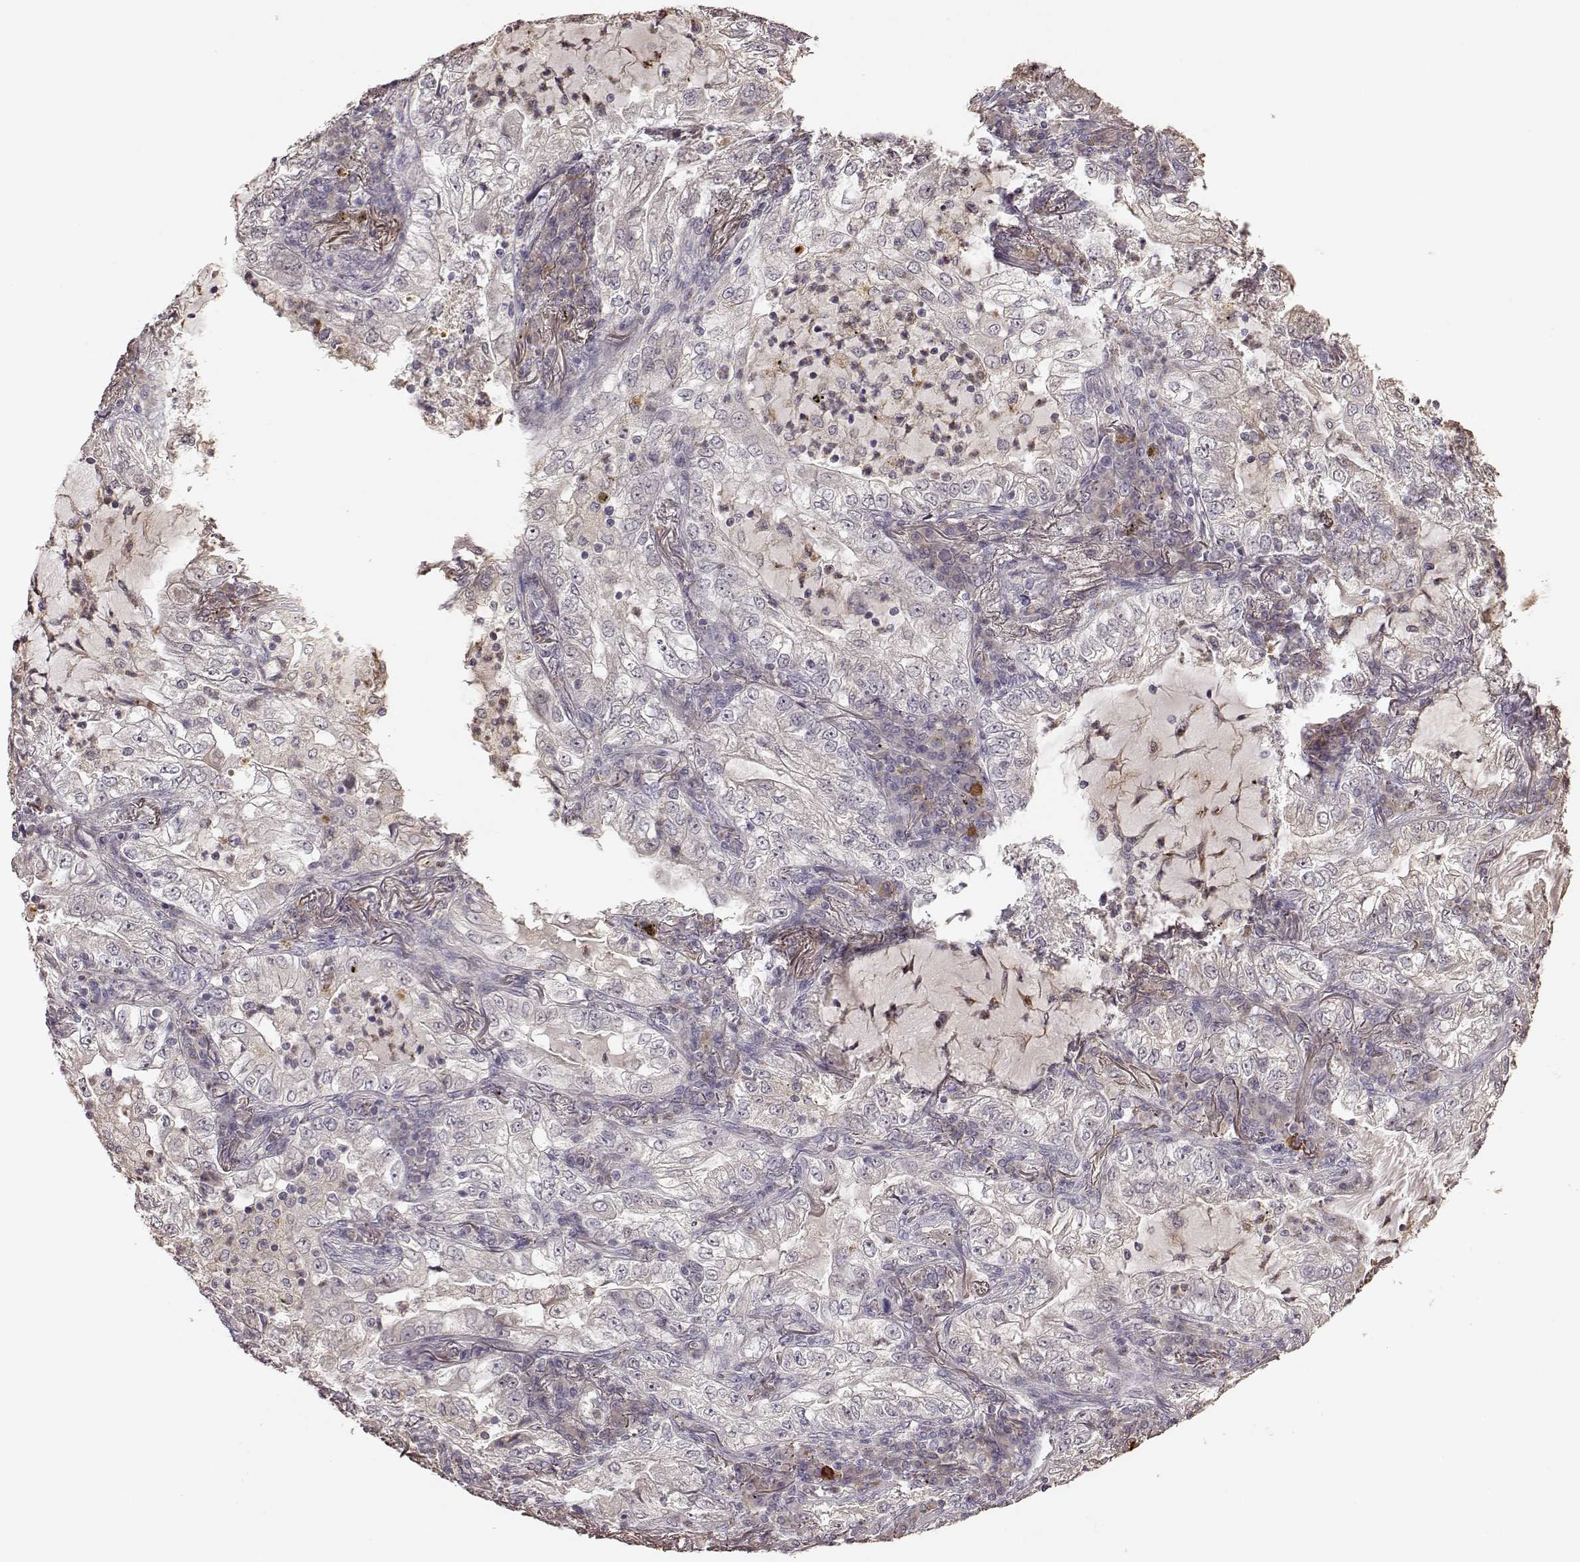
{"staining": {"intensity": "negative", "quantity": "none", "location": "none"}, "tissue": "lung cancer", "cell_type": "Tumor cells", "image_type": "cancer", "snomed": [{"axis": "morphology", "description": "Adenocarcinoma, NOS"}, {"axis": "topography", "description": "Lung"}], "caption": "Protein analysis of lung cancer displays no significant positivity in tumor cells.", "gene": "CRB1", "patient": {"sex": "female", "age": 73}}